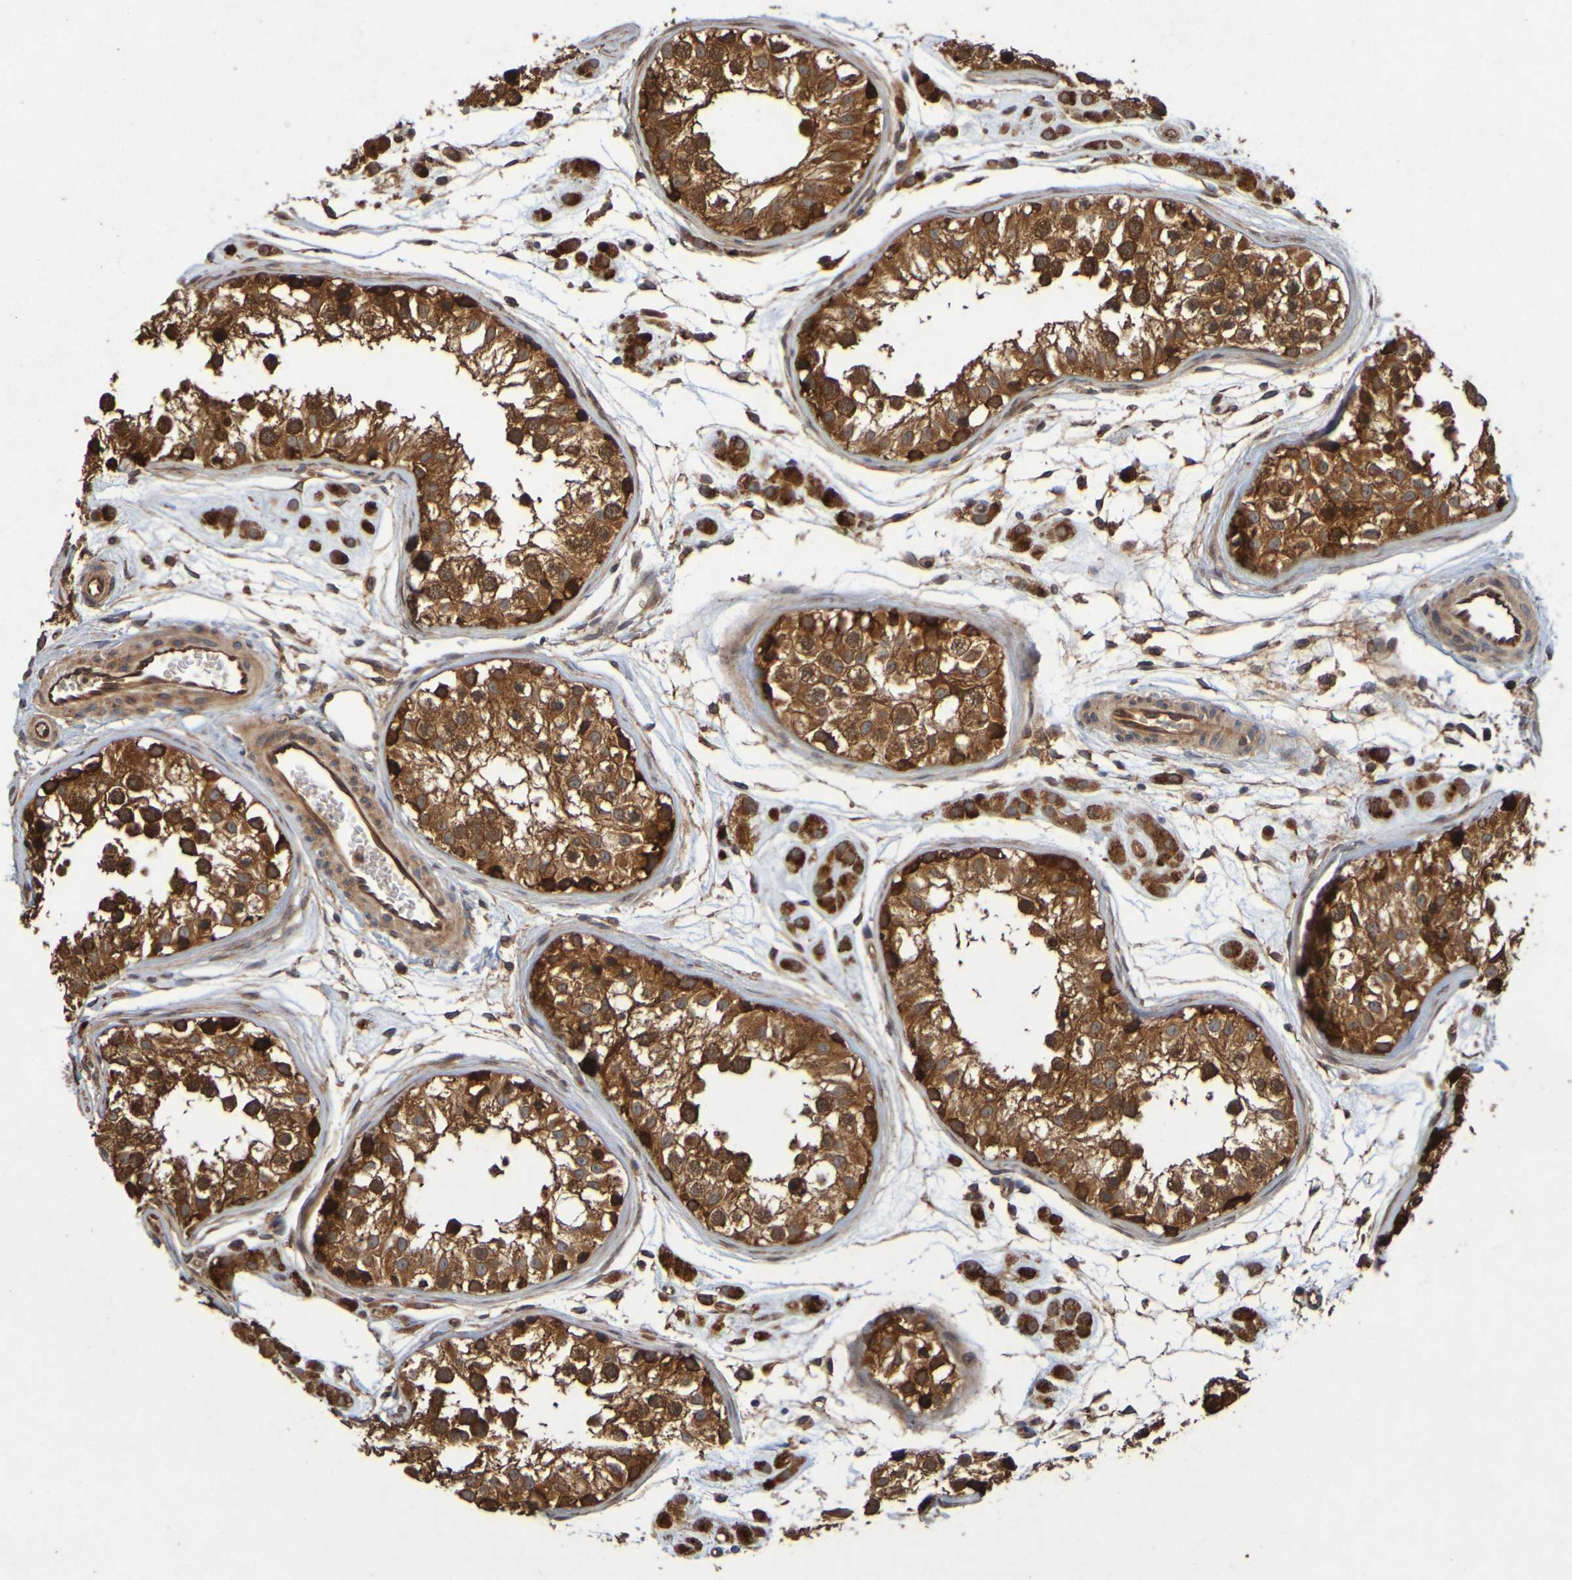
{"staining": {"intensity": "strong", "quantity": ">75%", "location": "cytoplasmic/membranous"}, "tissue": "testis", "cell_type": "Cells in seminiferous ducts", "image_type": "normal", "snomed": [{"axis": "morphology", "description": "Normal tissue, NOS"}, {"axis": "morphology", "description": "Adenocarcinoma, metastatic, NOS"}, {"axis": "topography", "description": "Testis"}], "caption": "Brown immunohistochemical staining in unremarkable testis shows strong cytoplasmic/membranous staining in approximately >75% of cells in seminiferous ducts. (IHC, brightfield microscopy, high magnification).", "gene": "OCRL", "patient": {"sex": "male", "age": 26}}